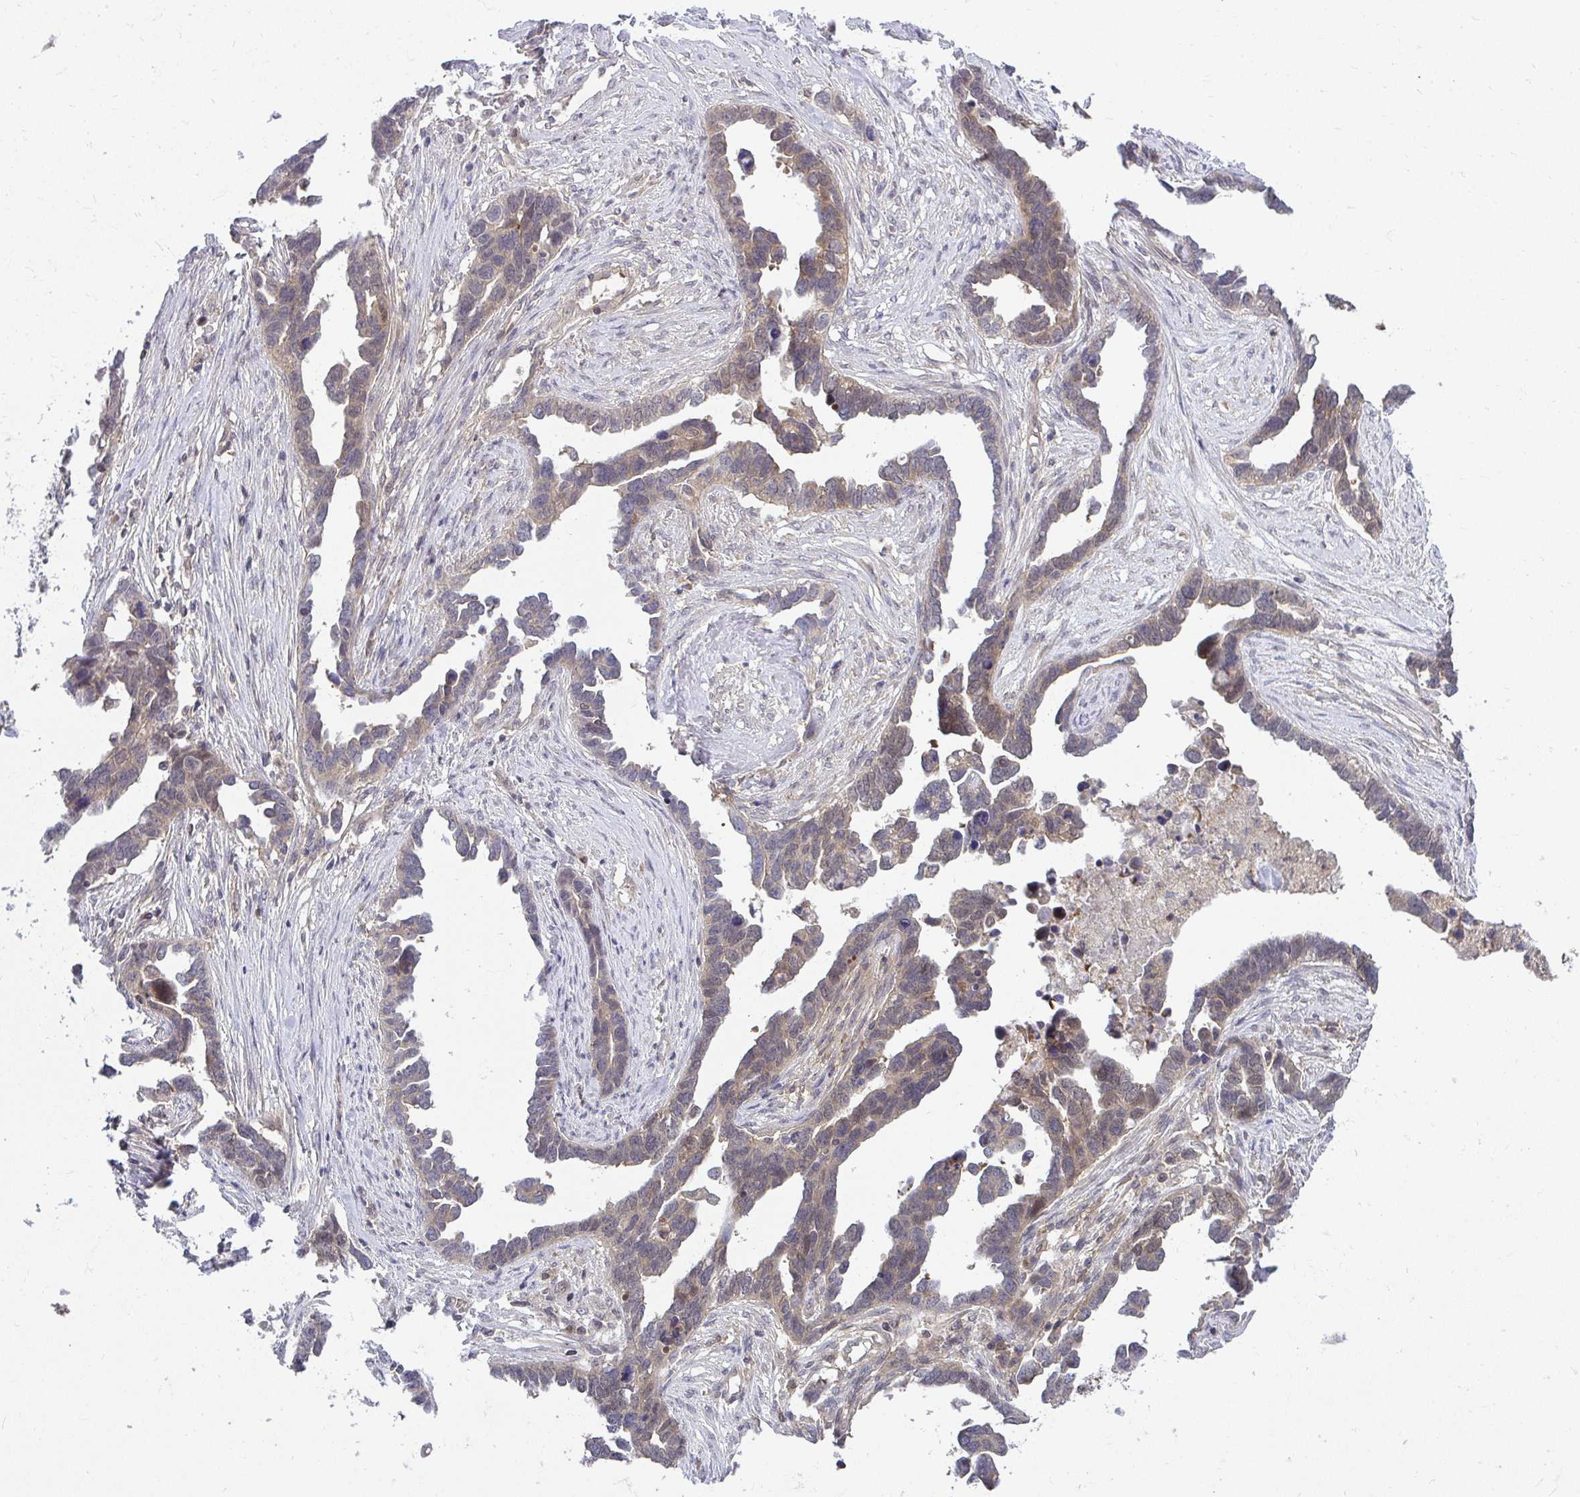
{"staining": {"intensity": "weak", "quantity": ">75%", "location": "cytoplasmic/membranous"}, "tissue": "ovarian cancer", "cell_type": "Tumor cells", "image_type": "cancer", "snomed": [{"axis": "morphology", "description": "Cystadenocarcinoma, serous, NOS"}, {"axis": "topography", "description": "Ovary"}], "caption": "IHC of human serous cystadenocarcinoma (ovarian) exhibits low levels of weak cytoplasmic/membranous positivity in about >75% of tumor cells. The staining was performed using DAB, with brown indicating positive protein expression. Nuclei are stained blue with hematoxylin.", "gene": "HDHD2", "patient": {"sex": "female", "age": 54}}